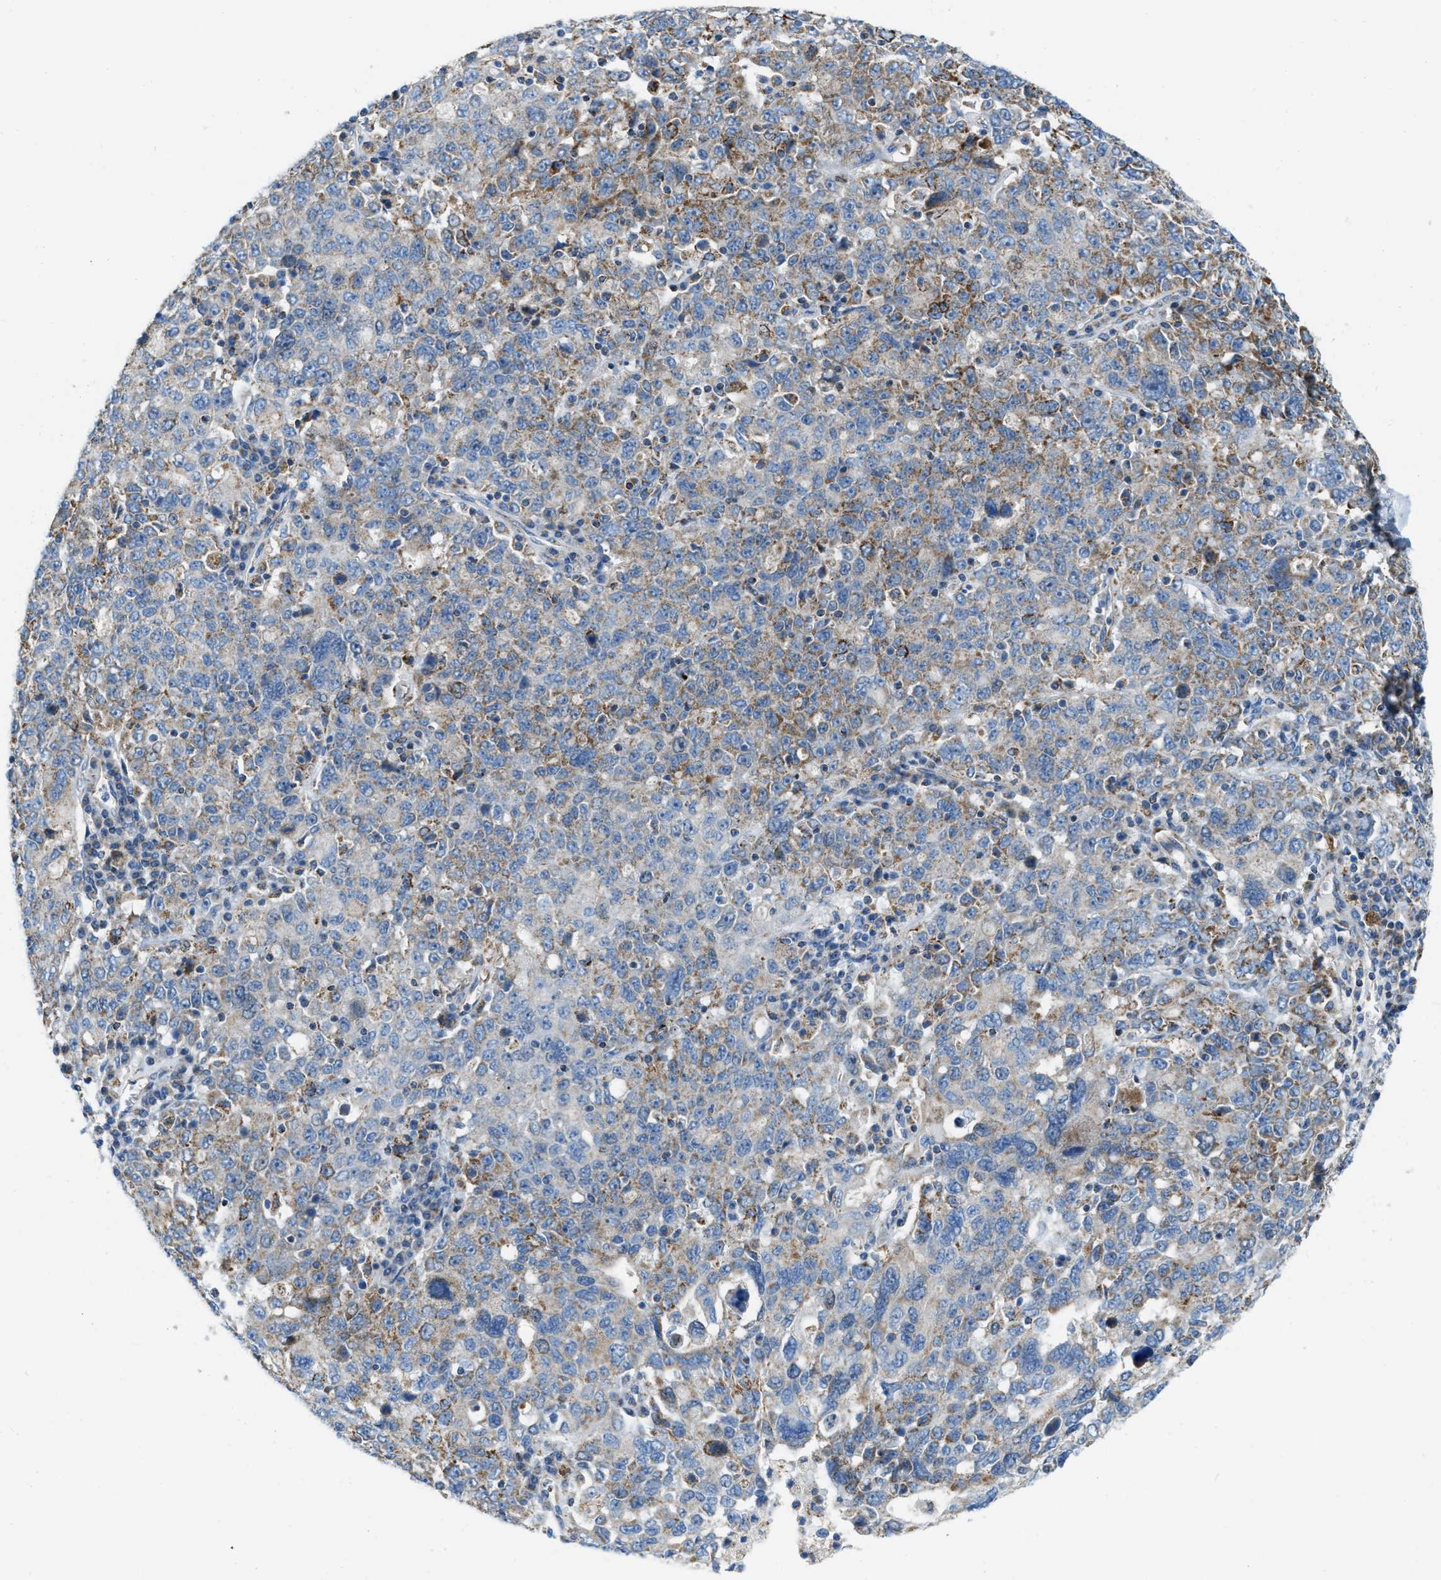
{"staining": {"intensity": "moderate", "quantity": "<25%", "location": "cytoplasmic/membranous"}, "tissue": "ovarian cancer", "cell_type": "Tumor cells", "image_type": "cancer", "snomed": [{"axis": "morphology", "description": "Carcinoma, endometroid"}, {"axis": "topography", "description": "Ovary"}], "caption": "Protein expression by immunohistochemistry (IHC) reveals moderate cytoplasmic/membranous expression in approximately <25% of tumor cells in ovarian endometroid carcinoma.", "gene": "JADE1", "patient": {"sex": "female", "age": 62}}